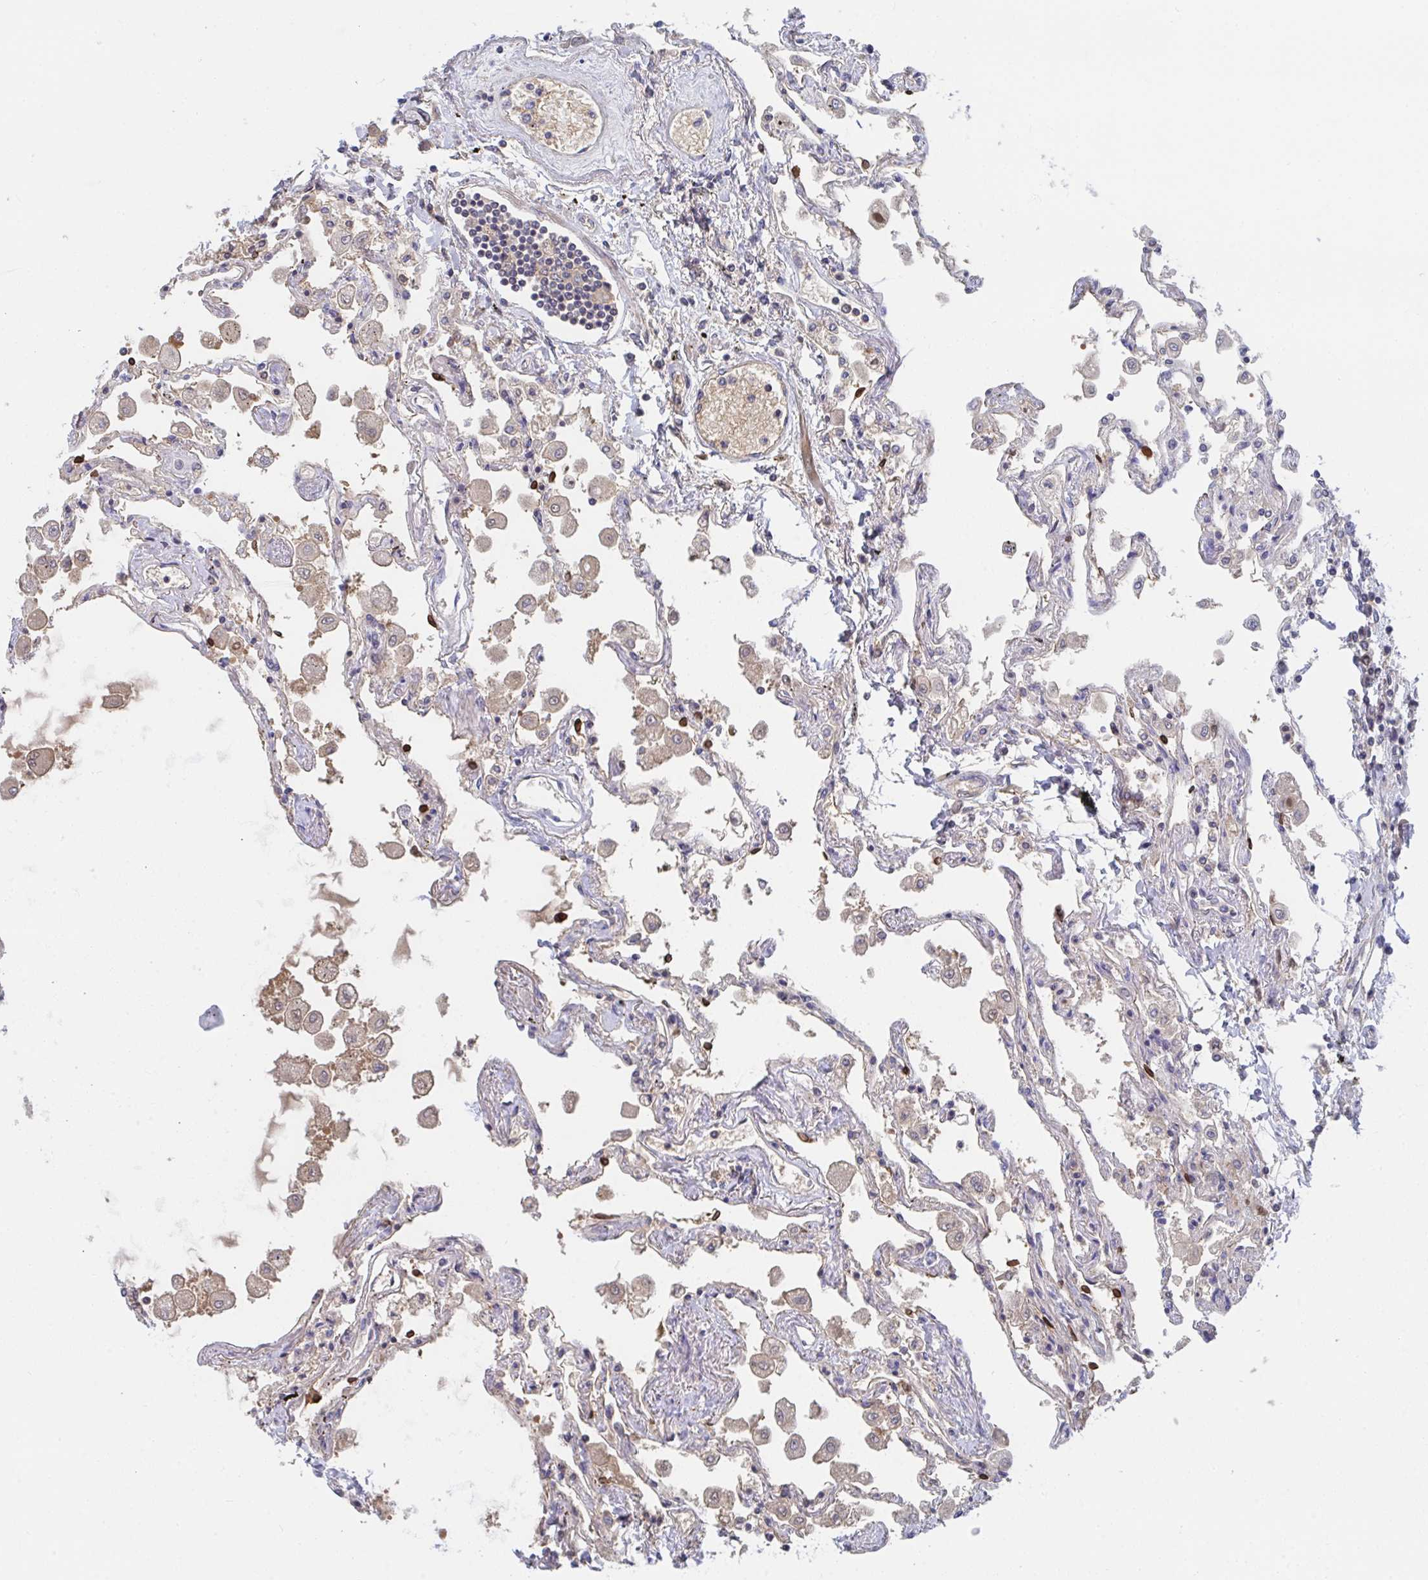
{"staining": {"intensity": "negative", "quantity": "none", "location": "none"}, "tissue": "lung", "cell_type": "Alveolar cells", "image_type": "normal", "snomed": [{"axis": "morphology", "description": "Normal tissue, NOS"}, {"axis": "morphology", "description": "Adenocarcinoma, NOS"}, {"axis": "topography", "description": "Cartilage tissue"}, {"axis": "topography", "description": "Lung"}], "caption": "The immunohistochemistry (IHC) image has no significant expression in alveolar cells of lung.", "gene": "TNFAIP6", "patient": {"sex": "female", "age": 67}}